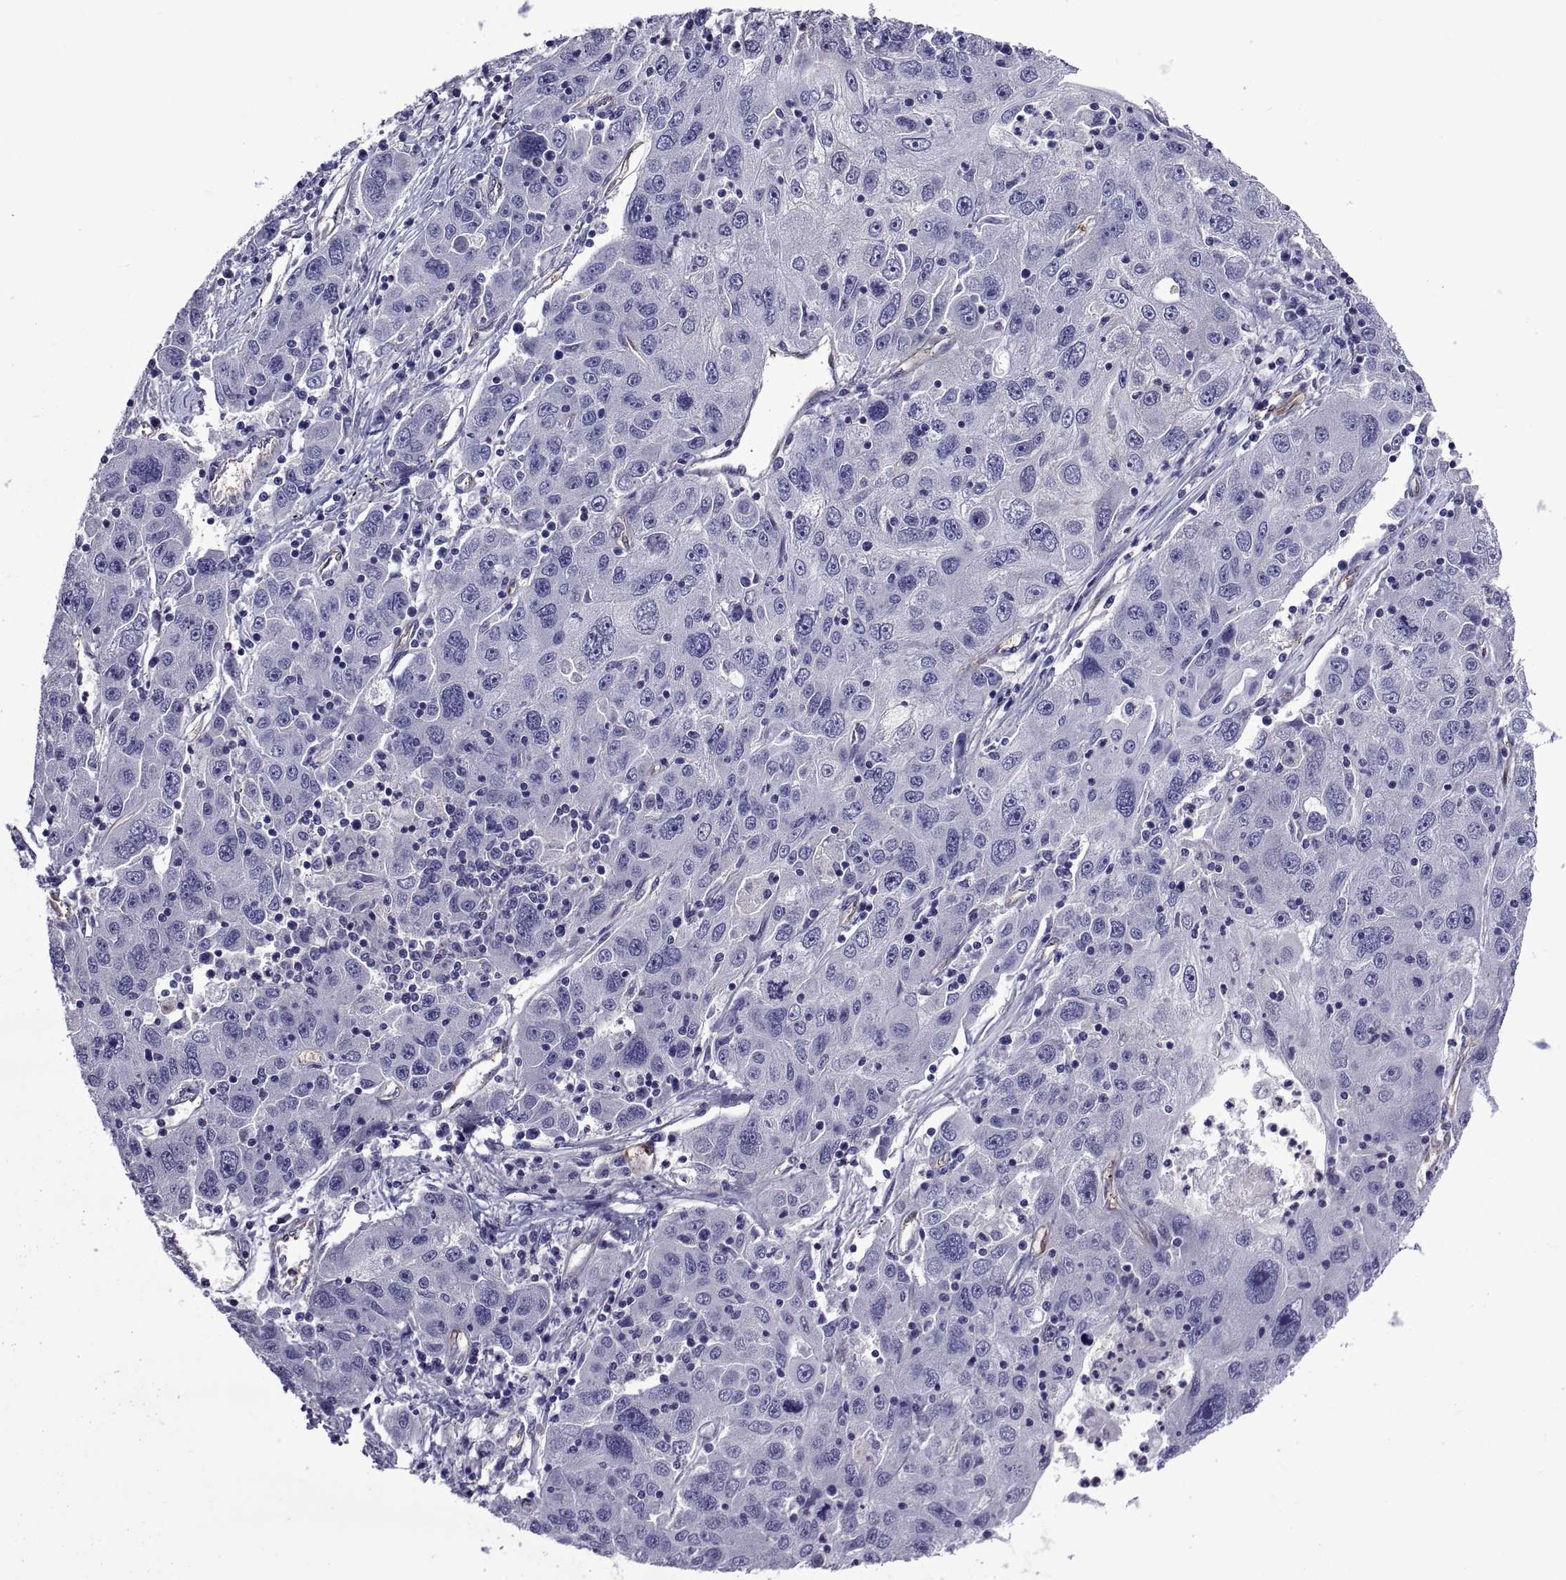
{"staining": {"intensity": "negative", "quantity": "none", "location": "none"}, "tissue": "stomach cancer", "cell_type": "Tumor cells", "image_type": "cancer", "snomed": [{"axis": "morphology", "description": "Adenocarcinoma, NOS"}, {"axis": "topography", "description": "Stomach"}], "caption": "High magnification brightfield microscopy of stomach cancer (adenocarcinoma) stained with DAB (brown) and counterstained with hematoxylin (blue): tumor cells show no significant expression.", "gene": "LCN9", "patient": {"sex": "male", "age": 56}}